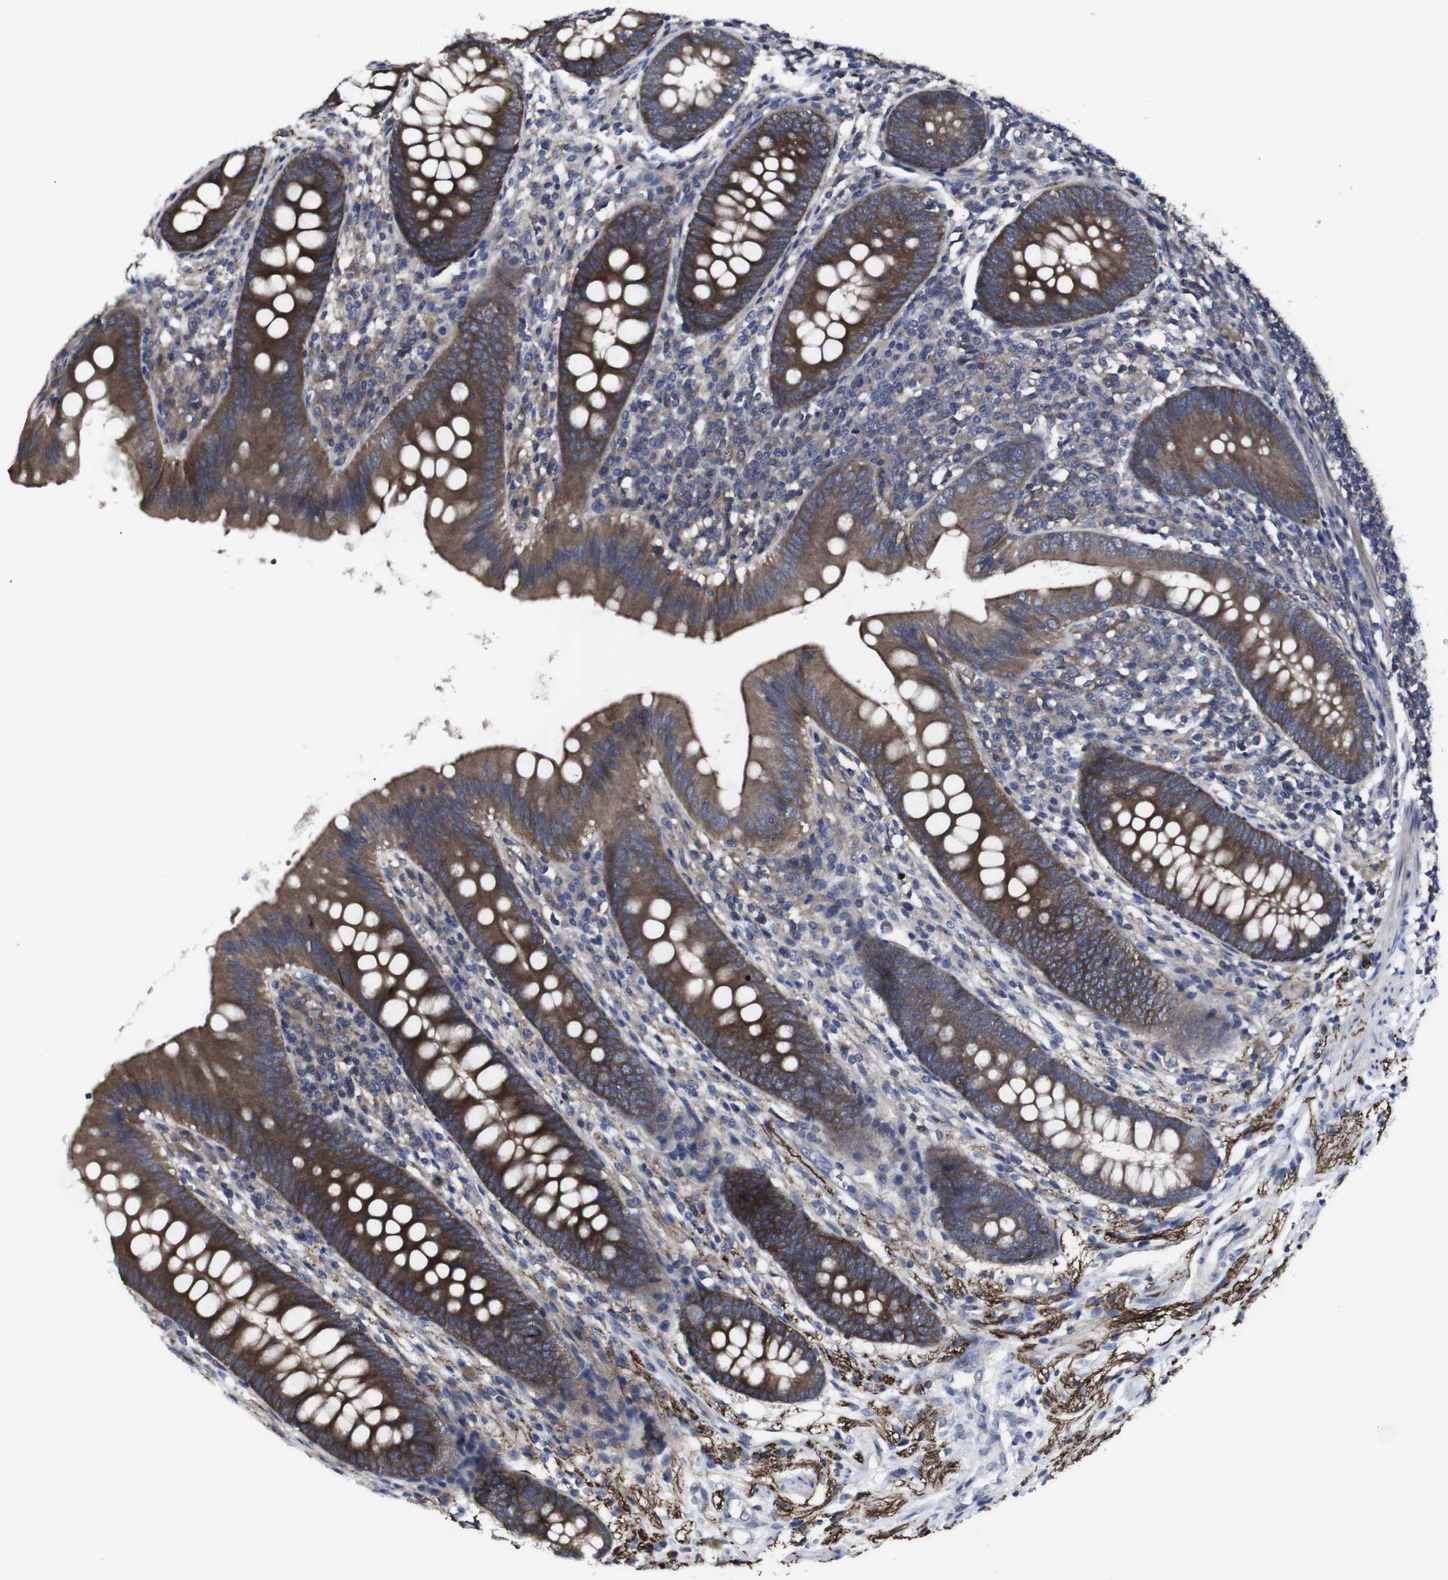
{"staining": {"intensity": "strong", "quantity": ">75%", "location": "cytoplasmic/membranous"}, "tissue": "appendix", "cell_type": "Glandular cells", "image_type": "normal", "snomed": [{"axis": "morphology", "description": "Normal tissue, NOS"}, {"axis": "topography", "description": "Appendix"}], "caption": "Immunohistochemistry (DAB) staining of normal human appendix exhibits strong cytoplasmic/membranous protein staining in approximately >75% of glandular cells. Using DAB (3,3'-diaminobenzidine) (brown) and hematoxylin (blue) stains, captured at high magnification using brightfield microscopy.", "gene": "HPRT1", "patient": {"sex": "male", "age": 56}}